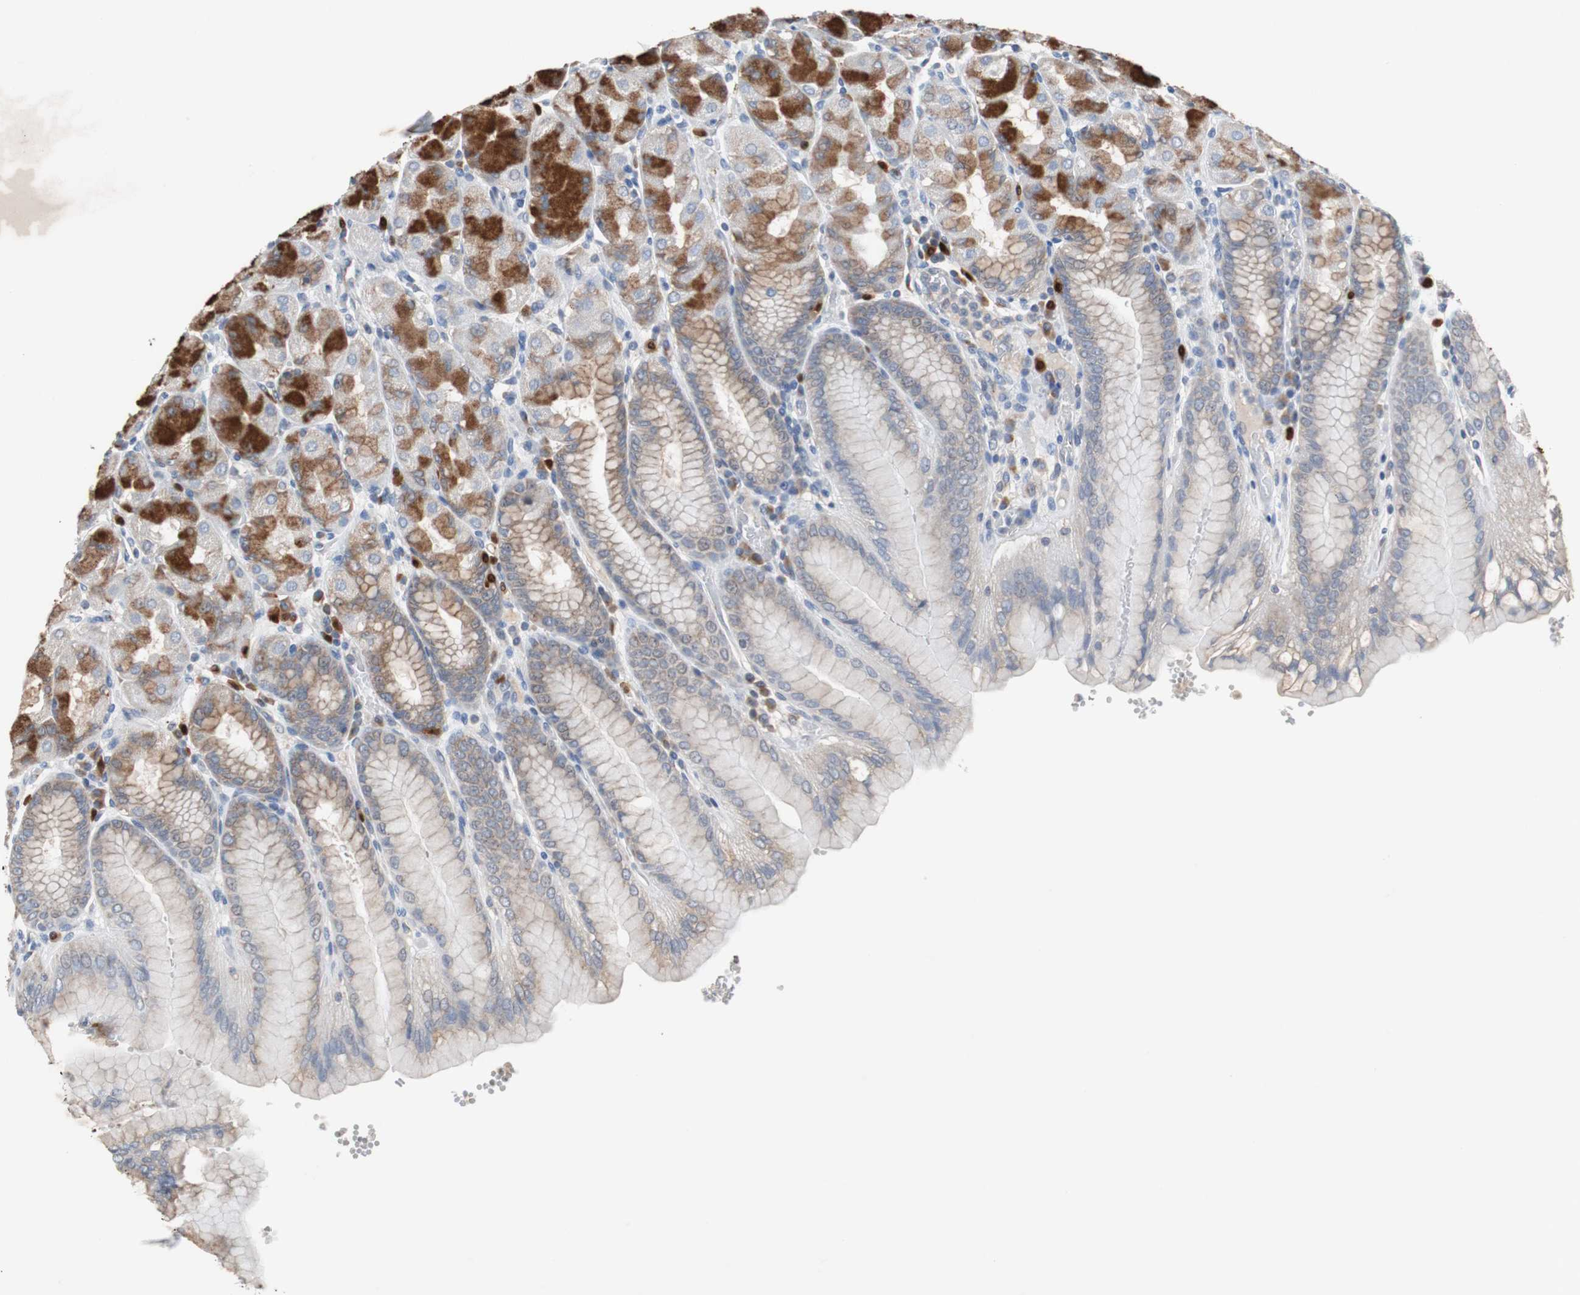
{"staining": {"intensity": "strong", "quantity": "25%-75%", "location": "cytoplasmic/membranous"}, "tissue": "stomach", "cell_type": "Glandular cells", "image_type": "normal", "snomed": [{"axis": "morphology", "description": "Normal tissue, NOS"}, {"axis": "topography", "description": "Stomach, upper"}, {"axis": "topography", "description": "Stomach"}], "caption": "Stomach was stained to show a protein in brown. There is high levels of strong cytoplasmic/membranous staining in about 25%-75% of glandular cells. The protein is shown in brown color, while the nuclei are stained blue.", "gene": "CALB2", "patient": {"sex": "male", "age": 76}}